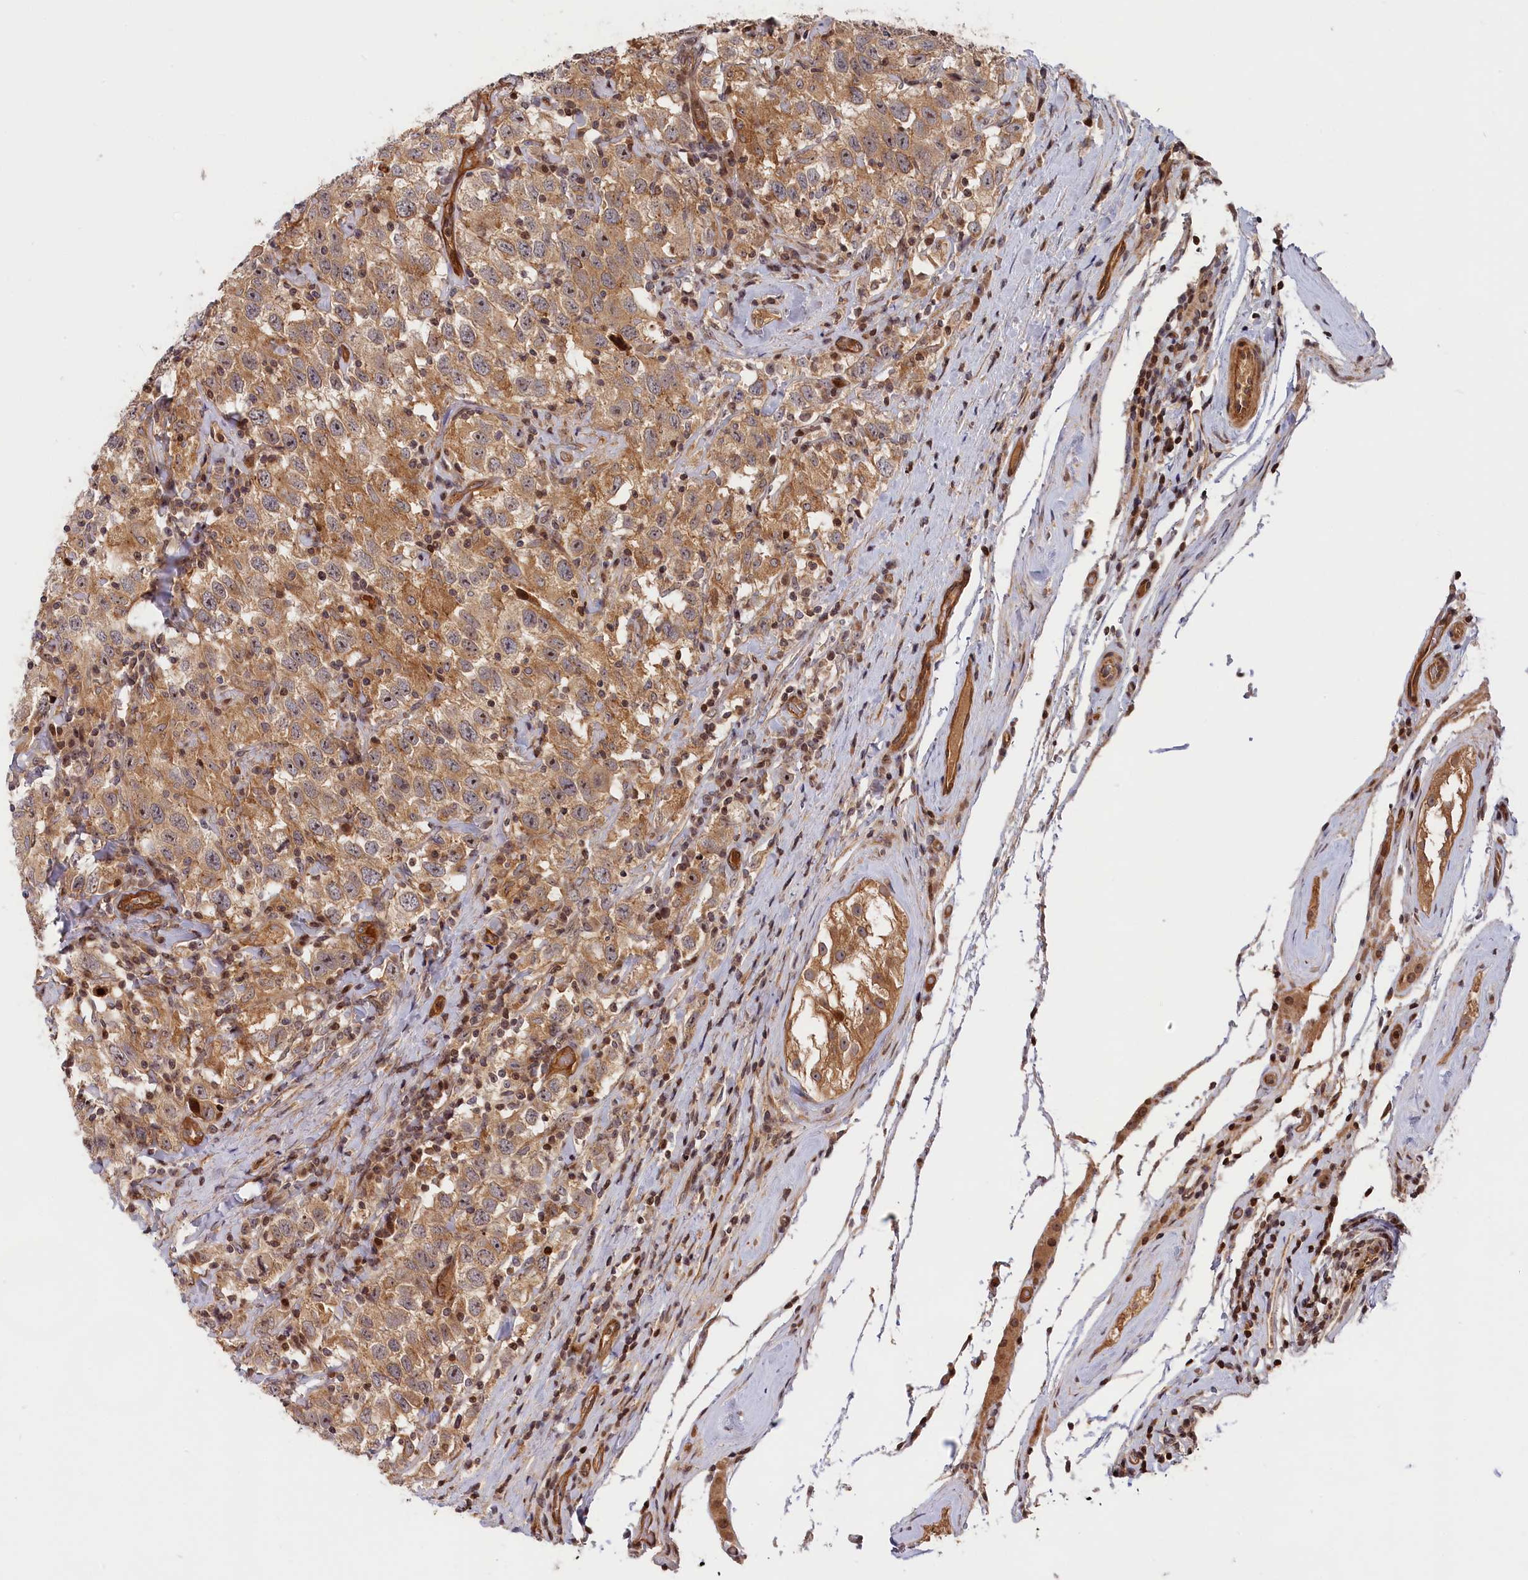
{"staining": {"intensity": "moderate", "quantity": ">75%", "location": "cytoplasmic/membranous,nuclear"}, "tissue": "testis cancer", "cell_type": "Tumor cells", "image_type": "cancer", "snomed": [{"axis": "morphology", "description": "Seminoma, NOS"}, {"axis": "topography", "description": "Testis"}], "caption": "The micrograph reveals staining of testis cancer, revealing moderate cytoplasmic/membranous and nuclear protein positivity (brown color) within tumor cells. (DAB = brown stain, brightfield microscopy at high magnification).", "gene": "CEP44", "patient": {"sex": "male", "age": 41}}